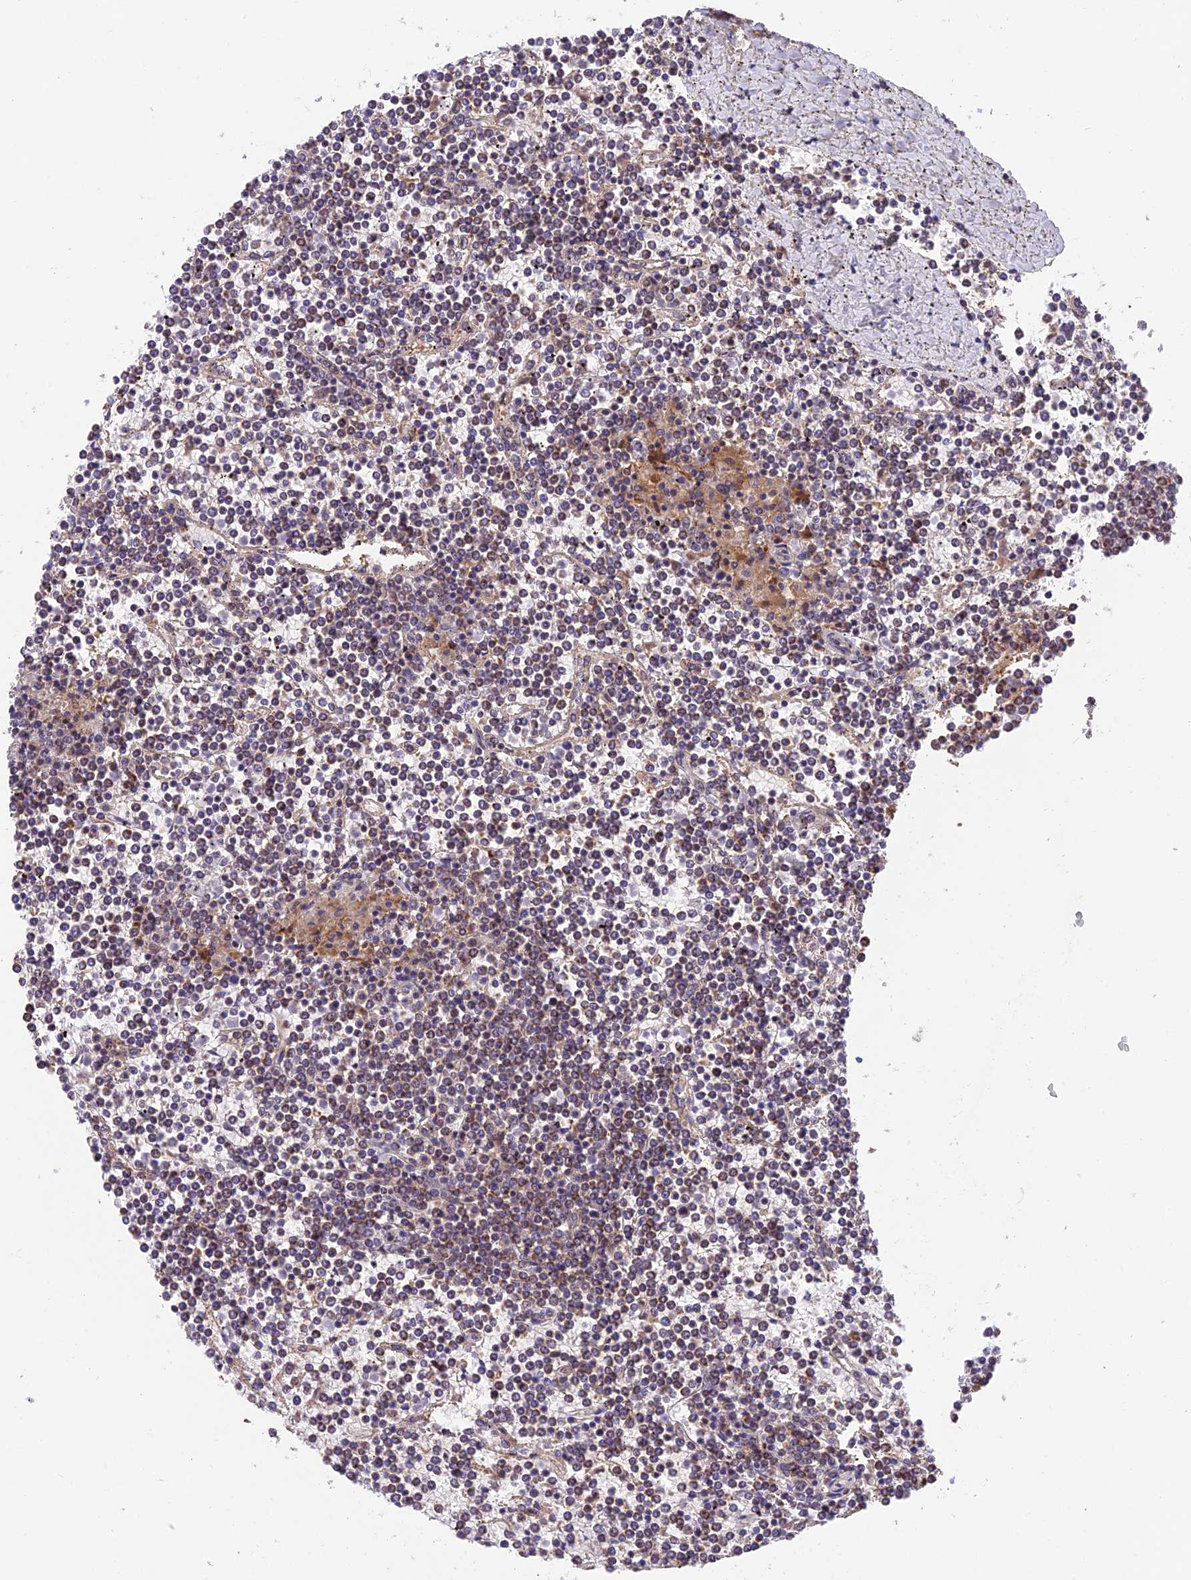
{"staining": {"intensity": "weak", "quantity": "<25%", "location": "cytoplasmic/membranous"}, "tissue": "lymphoma", "cell_type": "Tumor cells", "image_type": "cancer", "snomed": [{"axis": "morphology", "description": "Malignant lymphoma, non-Hodgkin's type, Low grade"}, {"axis": "topography", "description": "Spleen"}], "caption": "Immunohistochemistry (IHC) micrograph of neoplastic tissue: human malignant lymphoma, non-Hodgkin's type (low-grade) stained with DAB (3,3'-diaminobenzidine) exhibits no significant protein positivity in tumor cells. Brightfield microscopy of immunohistochemistry stained with DAB (3,3'-diaminobenzidine) (brown) and hematoxylin (blue), captured at high magnification.", "gene": "MNS1", "patient": {"sex": "female", "age": 19}}